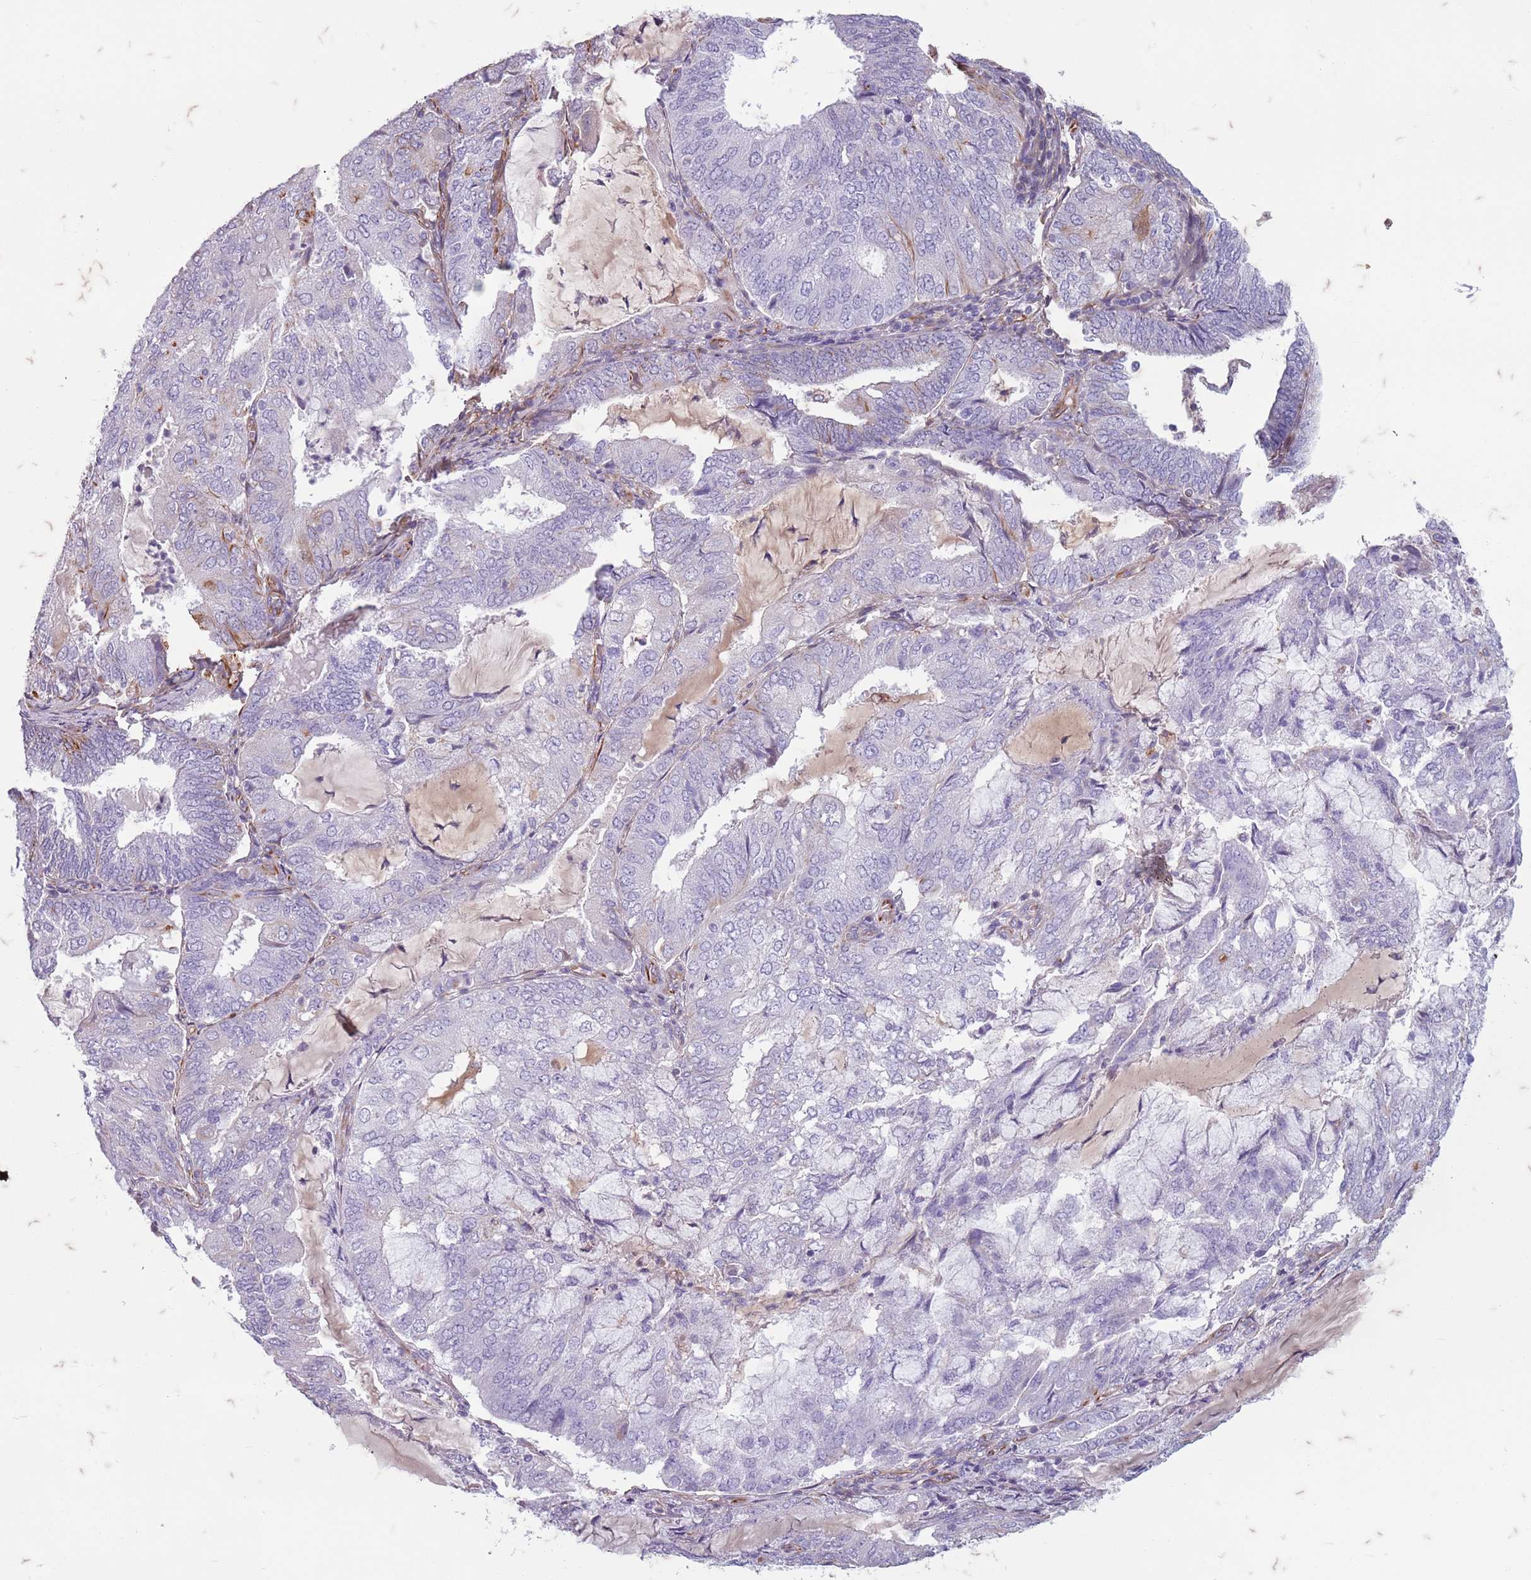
{"staining": {"intensity": "moderate", "quantity": "<25%", "location": "cytoplasmic/membranous"}, "tissue": "endometrial cancer", "cell_type": "Tumor cells", "image_type": "cancer", "snomed": [{"axis": "morphology", "description": "Adenocarcinoma, NOS"}, {"axis": "topography", "description": "Endometrium"}], "caption": "Immunohistochemistry (IHC) (DAB (3,3'-diaminobenzidine)) staining of human endometrial adenocarcinoma shows moderate cytoplasmic/membranous protein expression in approximately <25% of tumor cells.", "gene": "TAS2R38", "patient": {"sex": "female", "age": 81}}